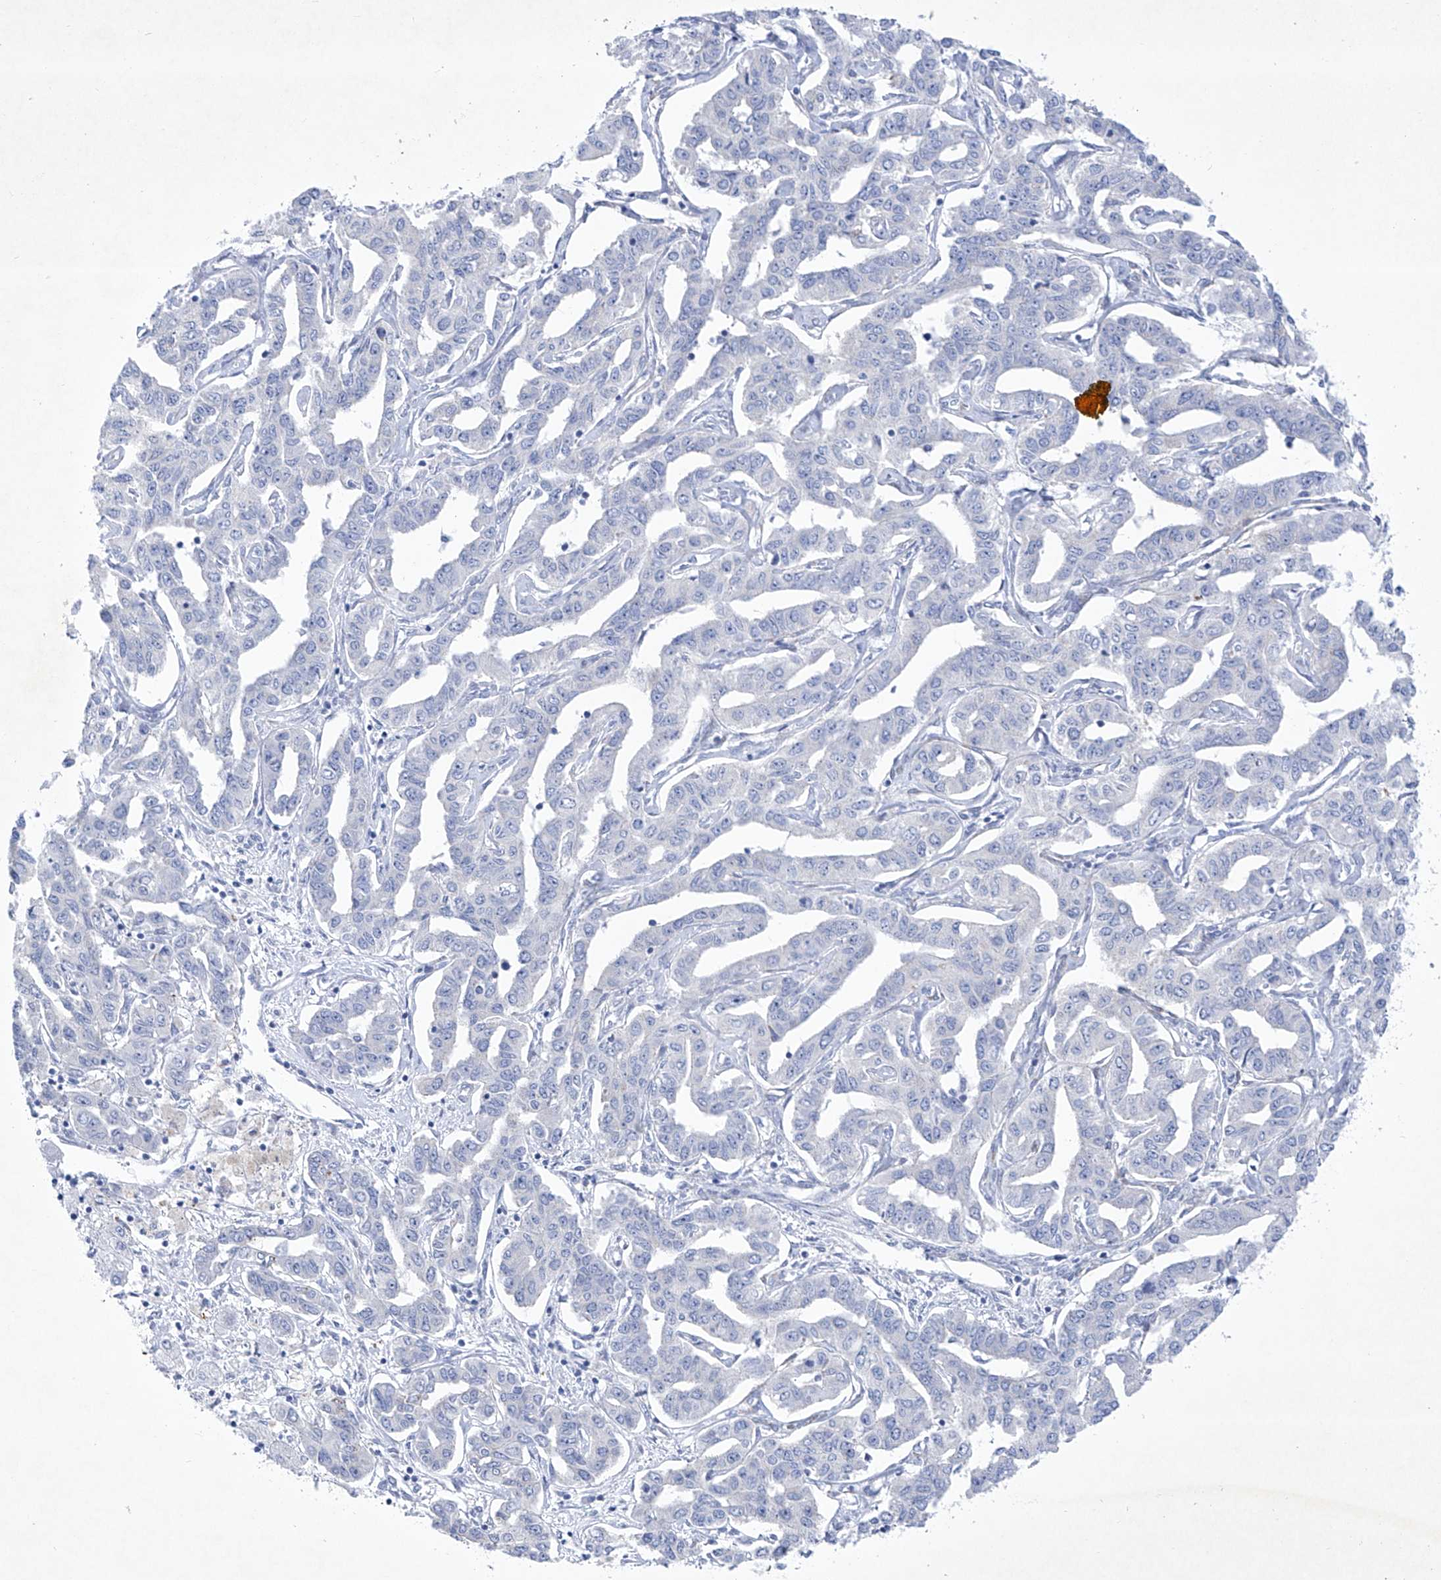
{"staining": {"intensity": "negative", "quantity": "none", "location": "none"}, "tissue": "liver cancer", "cell_type": "Tumor cells", "image_type": "cancer", "snomed": [{"axis": "morphology", "description": "Cholangiocarcinoma"}, {"axis": "topography", "description": "Liver"}], "caption": "There is no significant staining in tumor cells of liver cancer.", "gene": "C1orf87", "patient": {"sex": "male", "age": 59}}